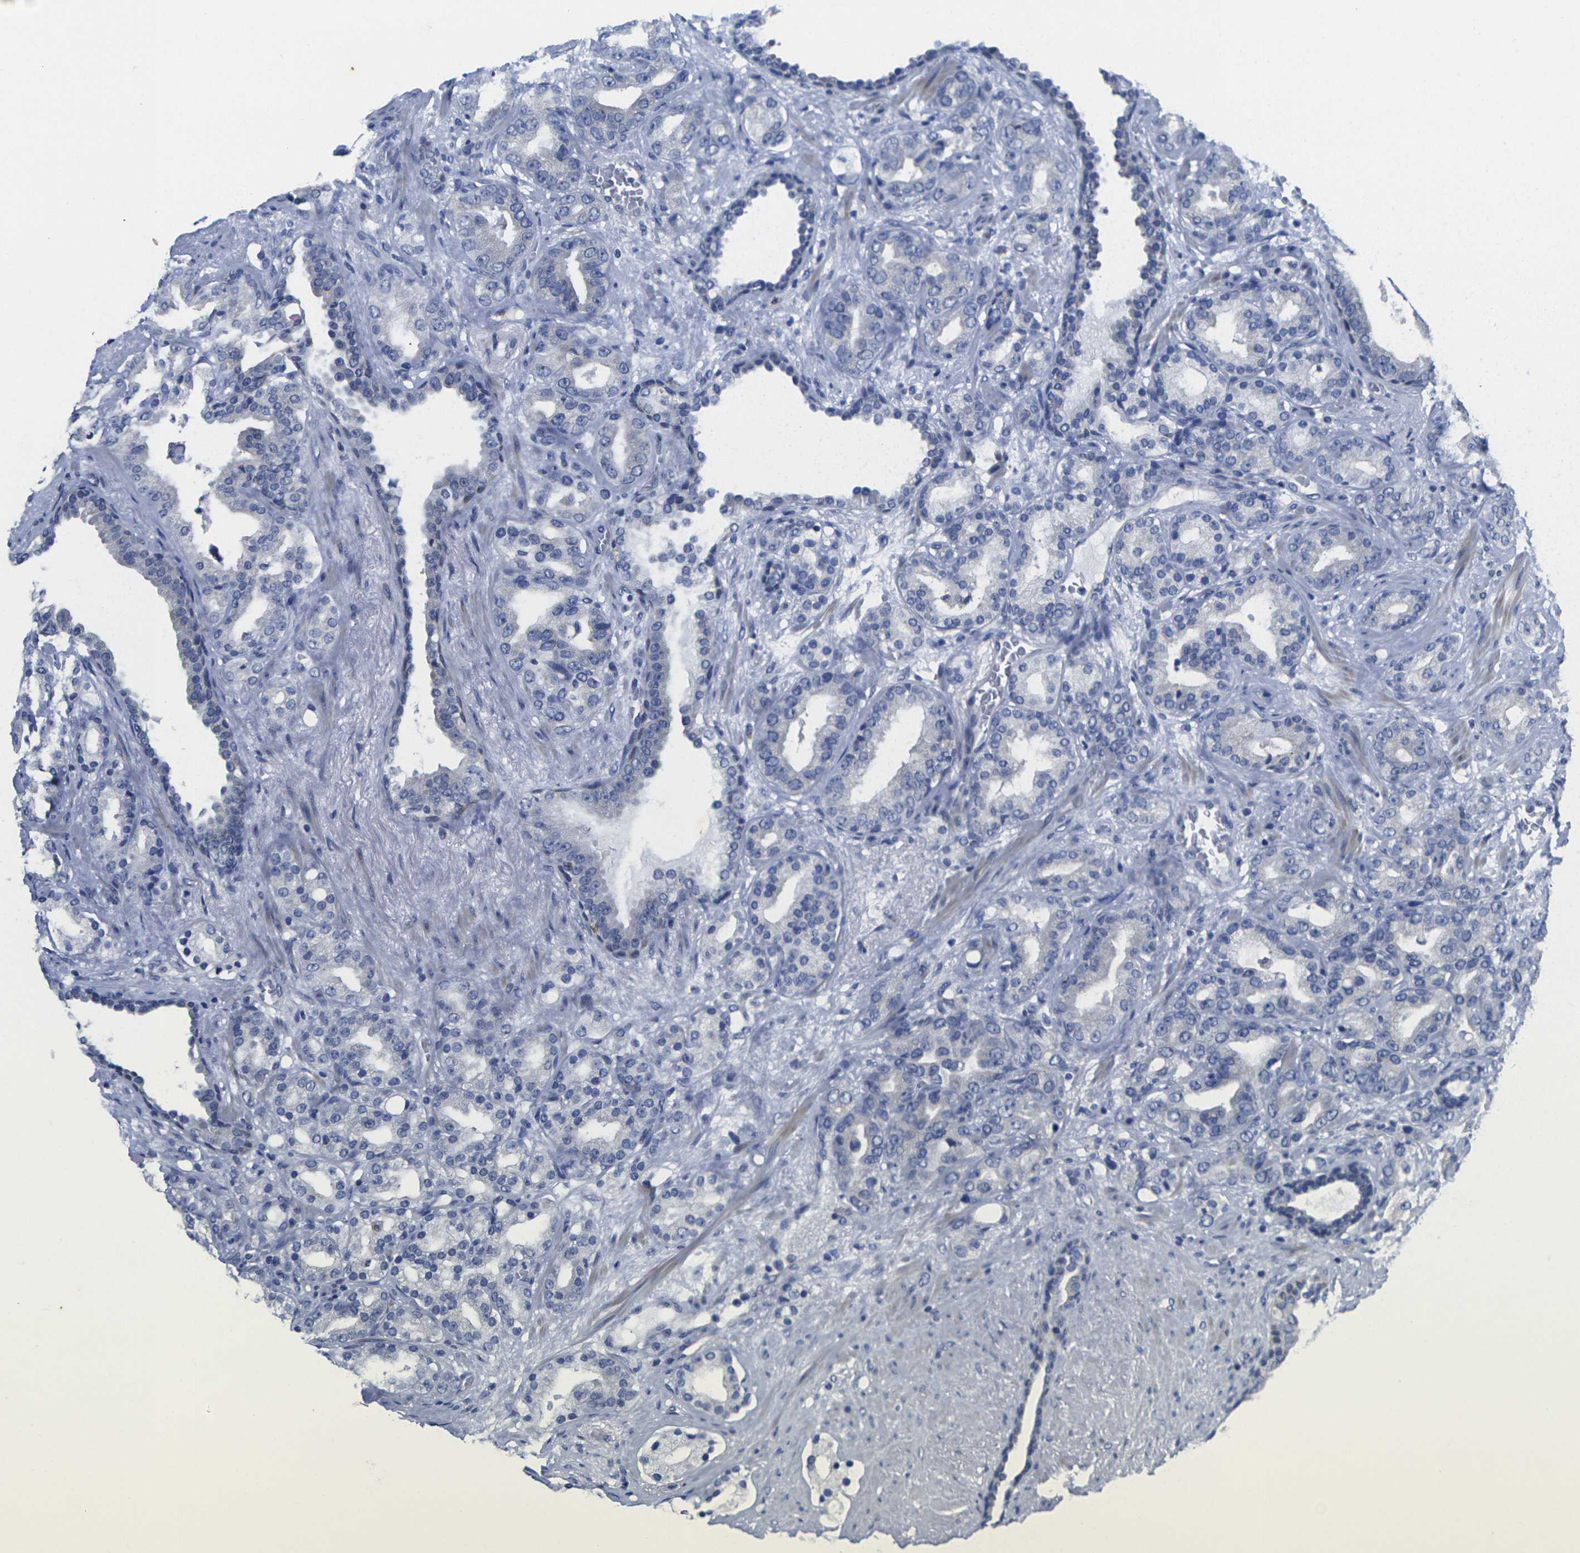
{"staining": {"intensity": "negative", "quantity": "none", "location": "none"}, "tissue": "prostate cancer", "cell_type": "Tumor cells", "image_type": "cancer", "snomed": [{"axis": "morphology", "description": "Adenocarcinoma, Low grade"}, {"axis": "topography", "description": "Prostate"}], "caption": "This is an immunohistochemistry photomicrograph of prostate cancer. There is no positivity in tumor cells.", "gene": "CRK", "patient": {"sex": "male", "age": 63}}